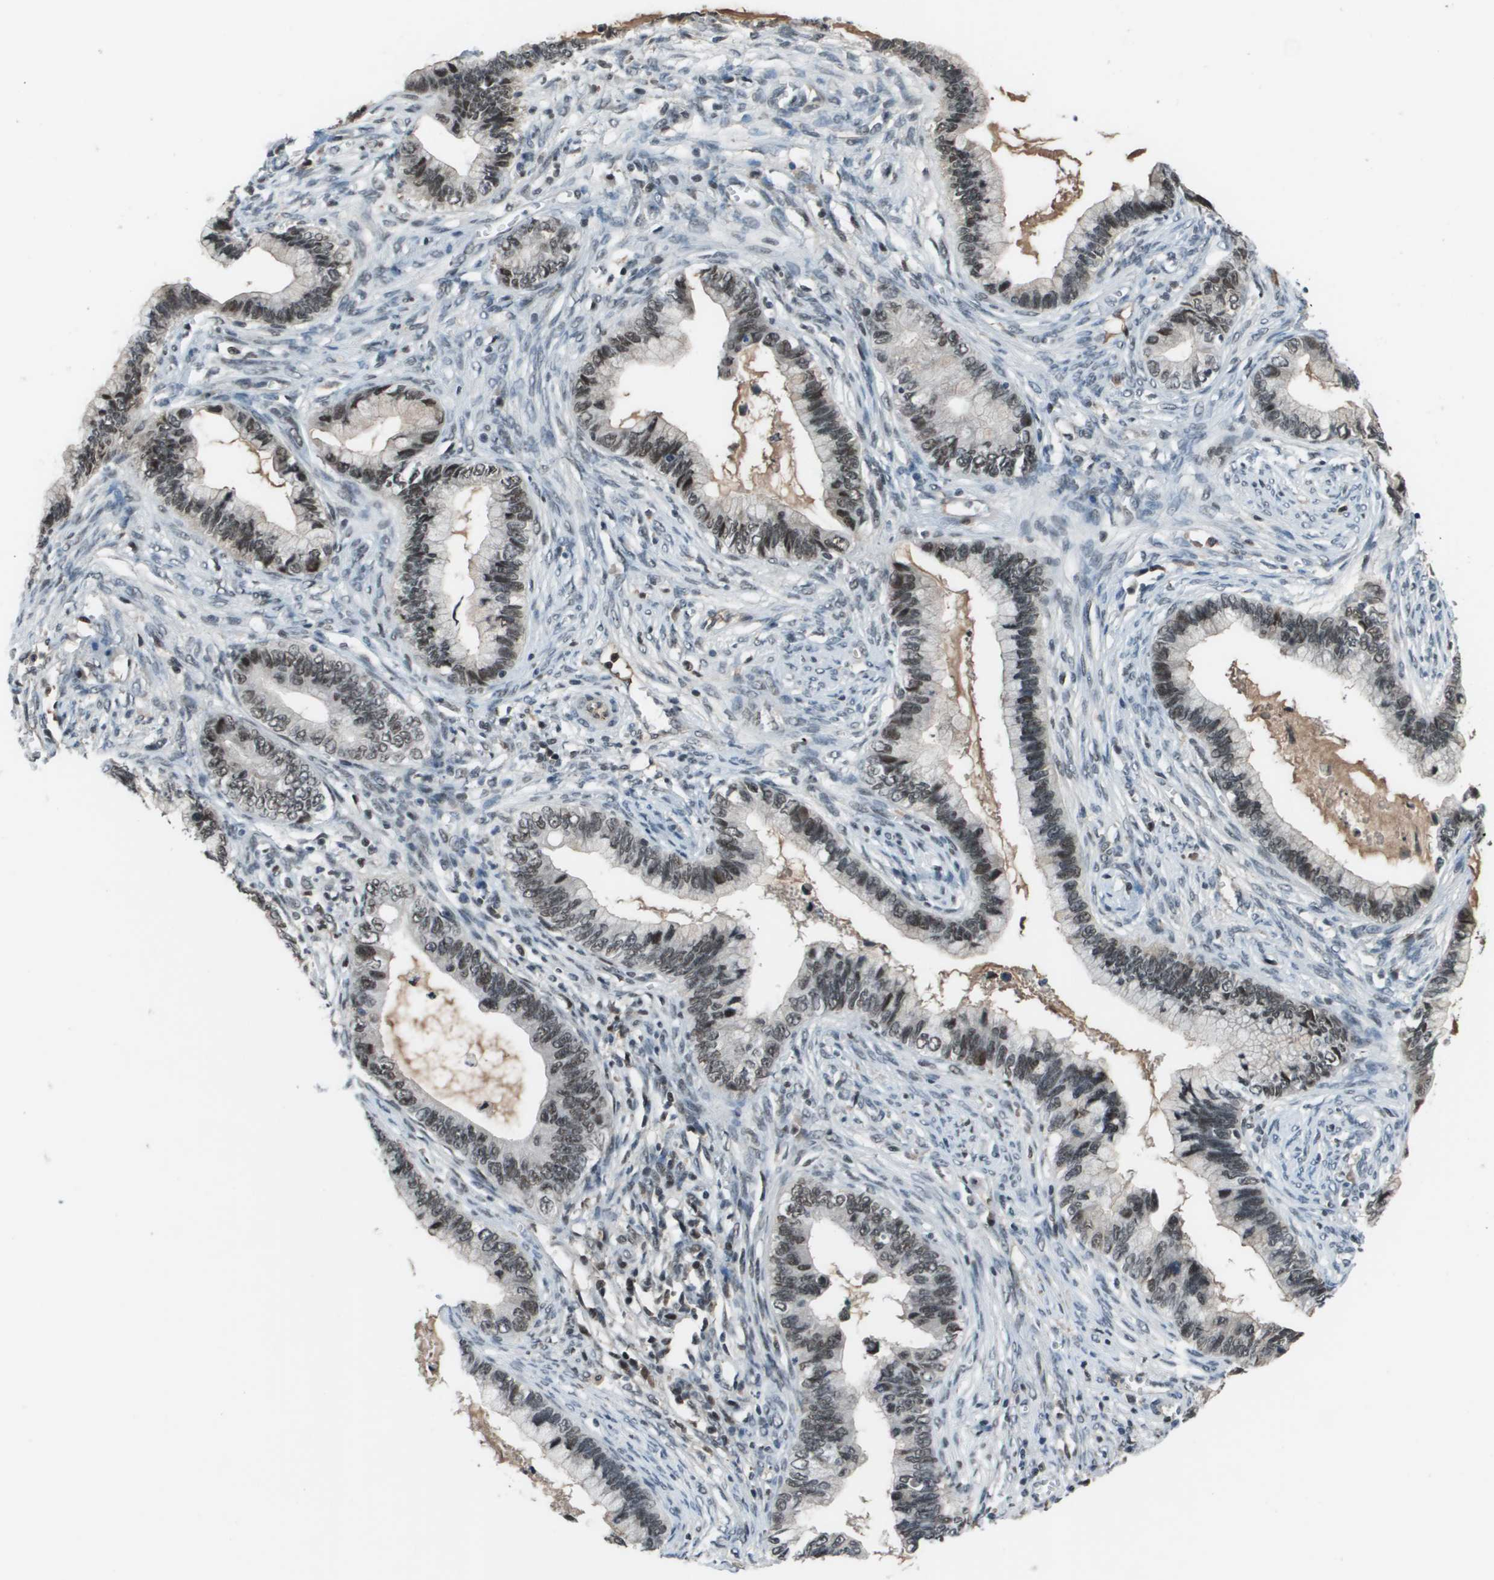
{"staining": {"intensity": "moderate", "quantity": "25%-75%", "location": "nuclear"}, "tissue": "cervical cancer", "cell_type": "Tumor cells", "image_type": "cancer", "snomed": [{"axis": "morphology", "description": "Adenocarcinoma, NOS"}, {"axis": "topography", "description": "Cervix"}], "caption": "High-magnification brightfield microscopy of cervical adenocarcinoma stained with DAB (brown) and counterstained with hematoxylin (blue). tumor cells exhibit moderate nuclear positivity is appreciated in about25%-75% of cells.", "gene": "THRAP3", "patient": {"sex": "female", "age": 44}}